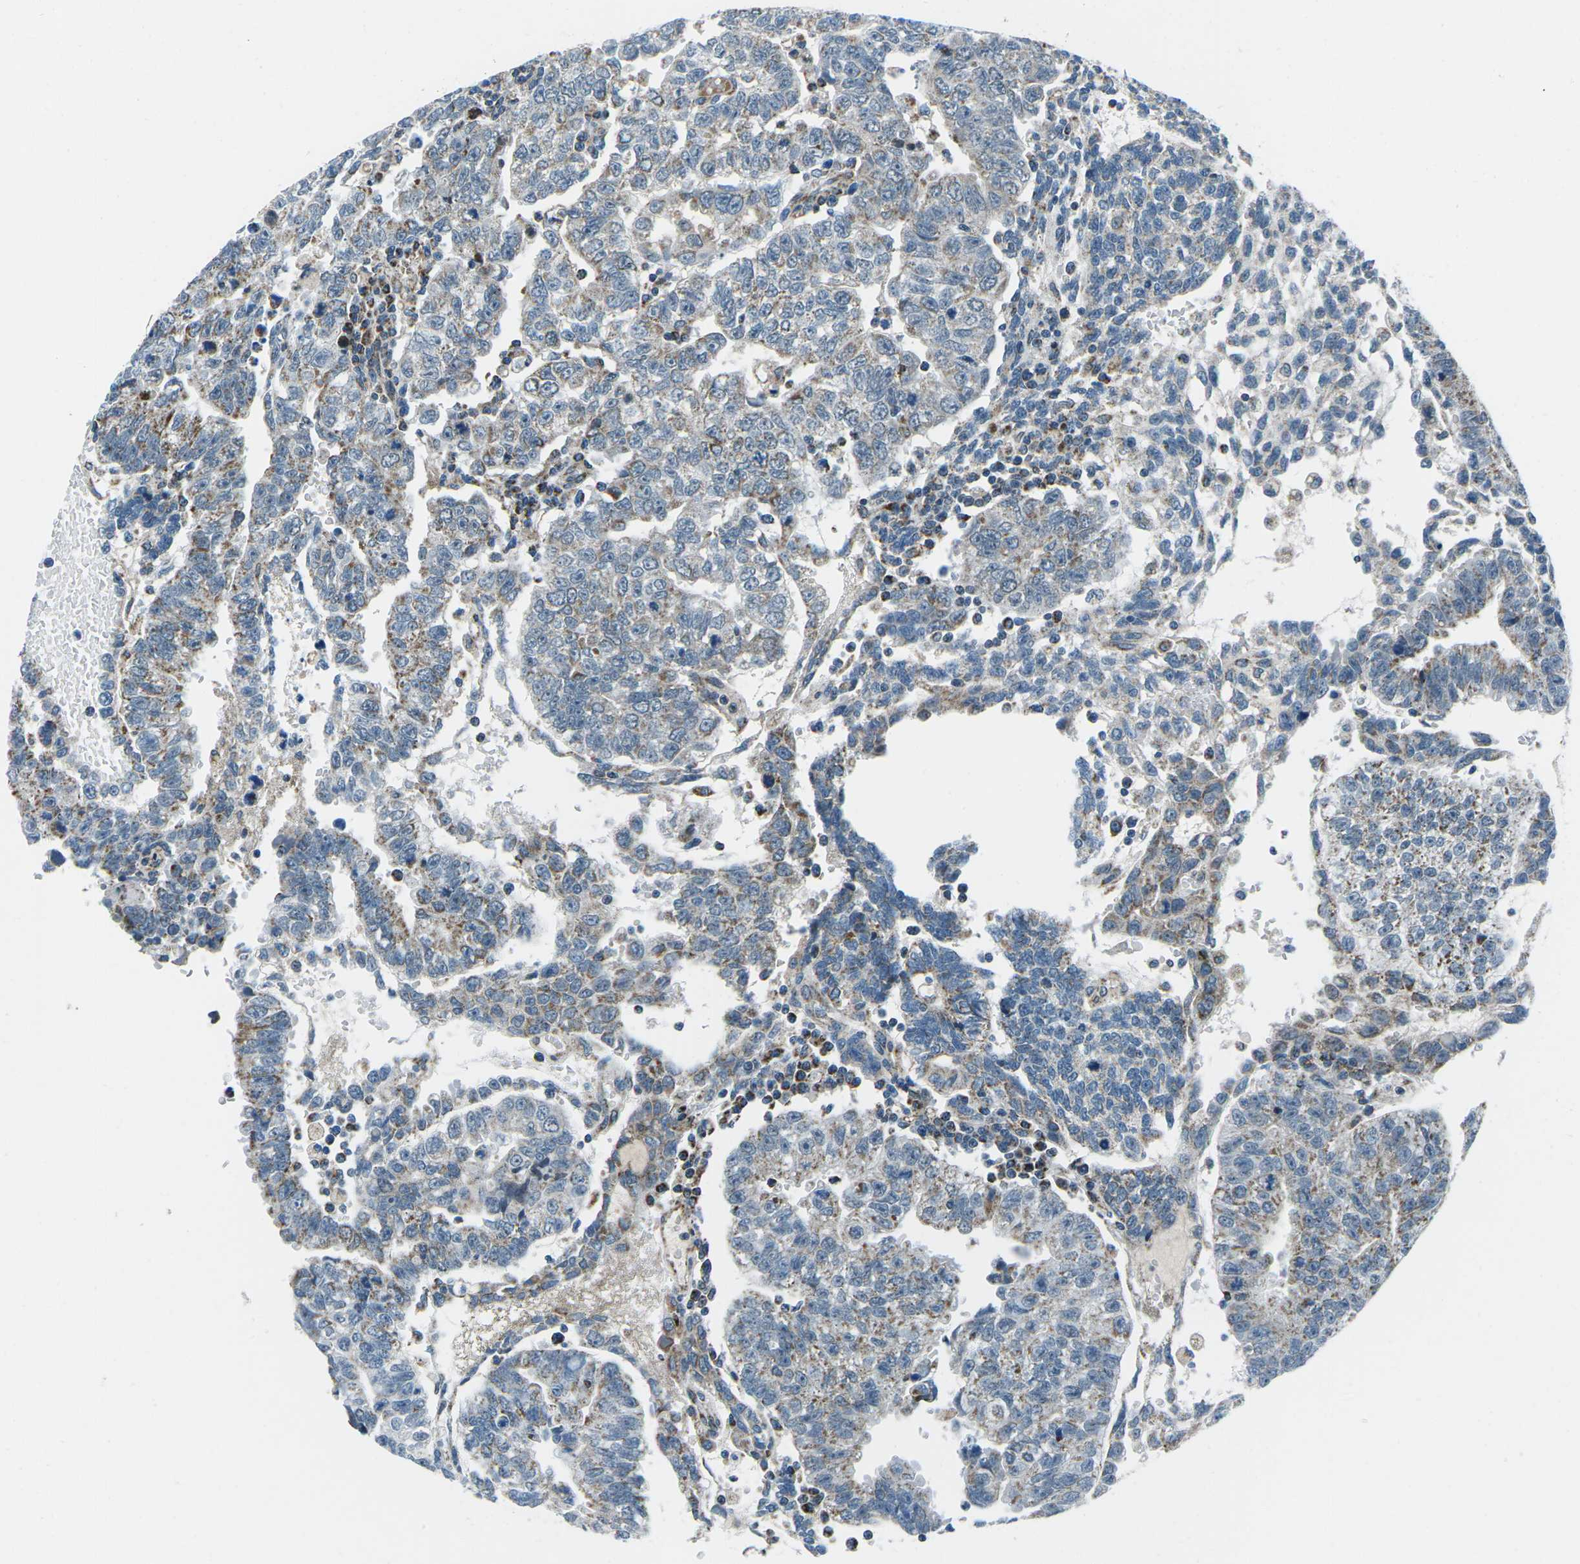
{"staining": {"intensity": "moderate", "quantity": "<25%", "location": "cytoplasmic/membranous"}, "tissue": "testis cancer", "cell_type": "Tumor cells", "image_type": "cancer", "snomed": [{"axis": "morphology", "description": "Seminoma, NOS"}, {"axis": "morphology", "description": "Carcinoma, Embryonal, NOS"}, {"axis": "topography", "description": "Testis"}], "caption": "Seminoma (testis) tissue reveals moderate cytoplasmic/membranous expression in about <25% of tumor cells, visualized by immunohistochemistry.", "gene": "RFESD", "patient": {"sex": "male", "age": 52}}